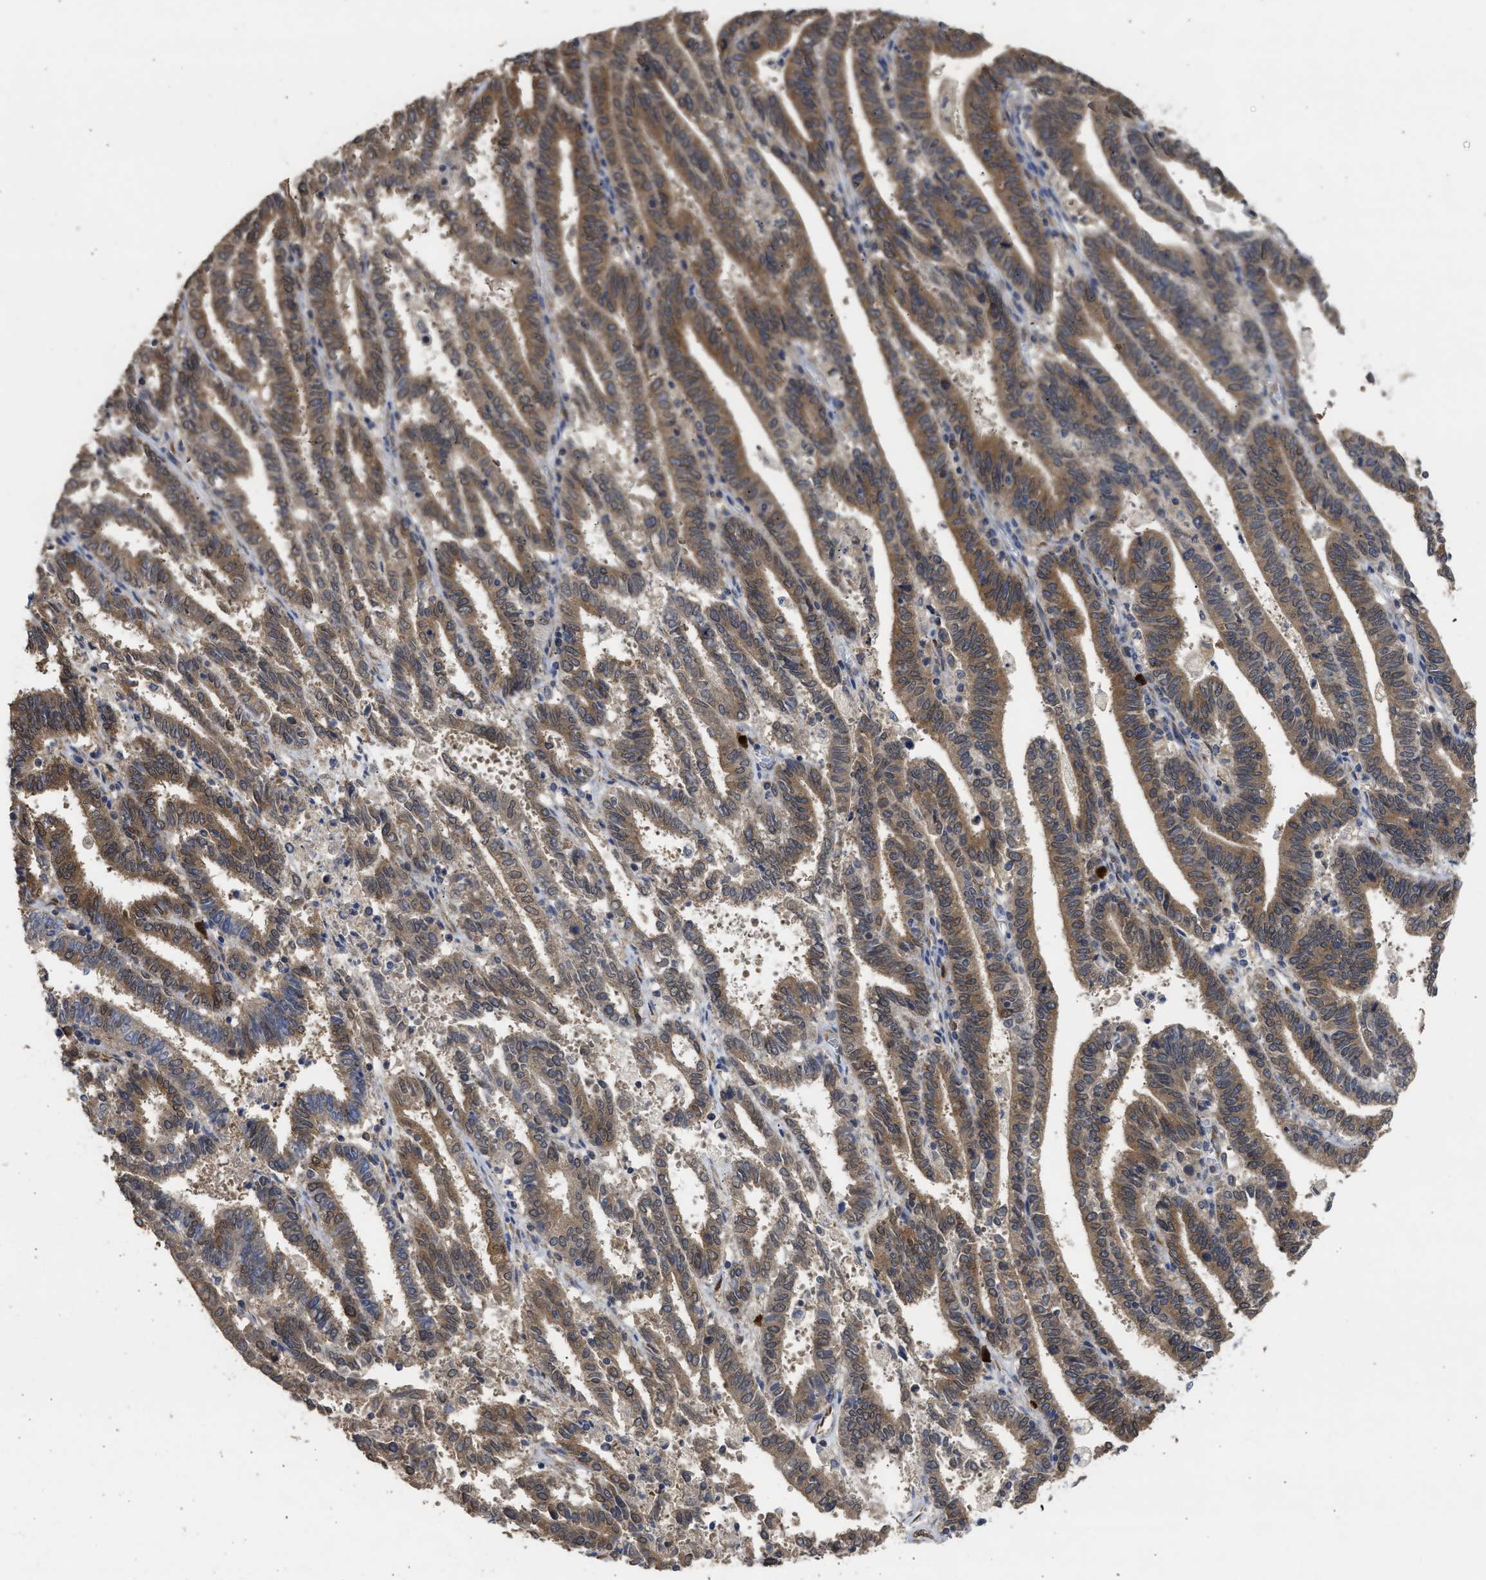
{"staining": {"intensity": "strong", "quantity": ">75%", "location": "cytoplasmic/membranous"}, "tissue": "endometrial cancer", "cell_type": "Tumor cells", "image_type": "cancer", "snomed": [{"axis": "morphology", "description": "Adenocarcinoma, NOS"}, {"axis": "topography", "description": "Uterus"}], "caption": "Strong cytoplasmic/membranous expression for a protein is identified in about >75% of tumor cells of endometrial cancer (adenocarcinoma) using immunohistochemistry (IHC).", "gene": "DNAJC1", "patient": {"sex": "female", "age": 83}}